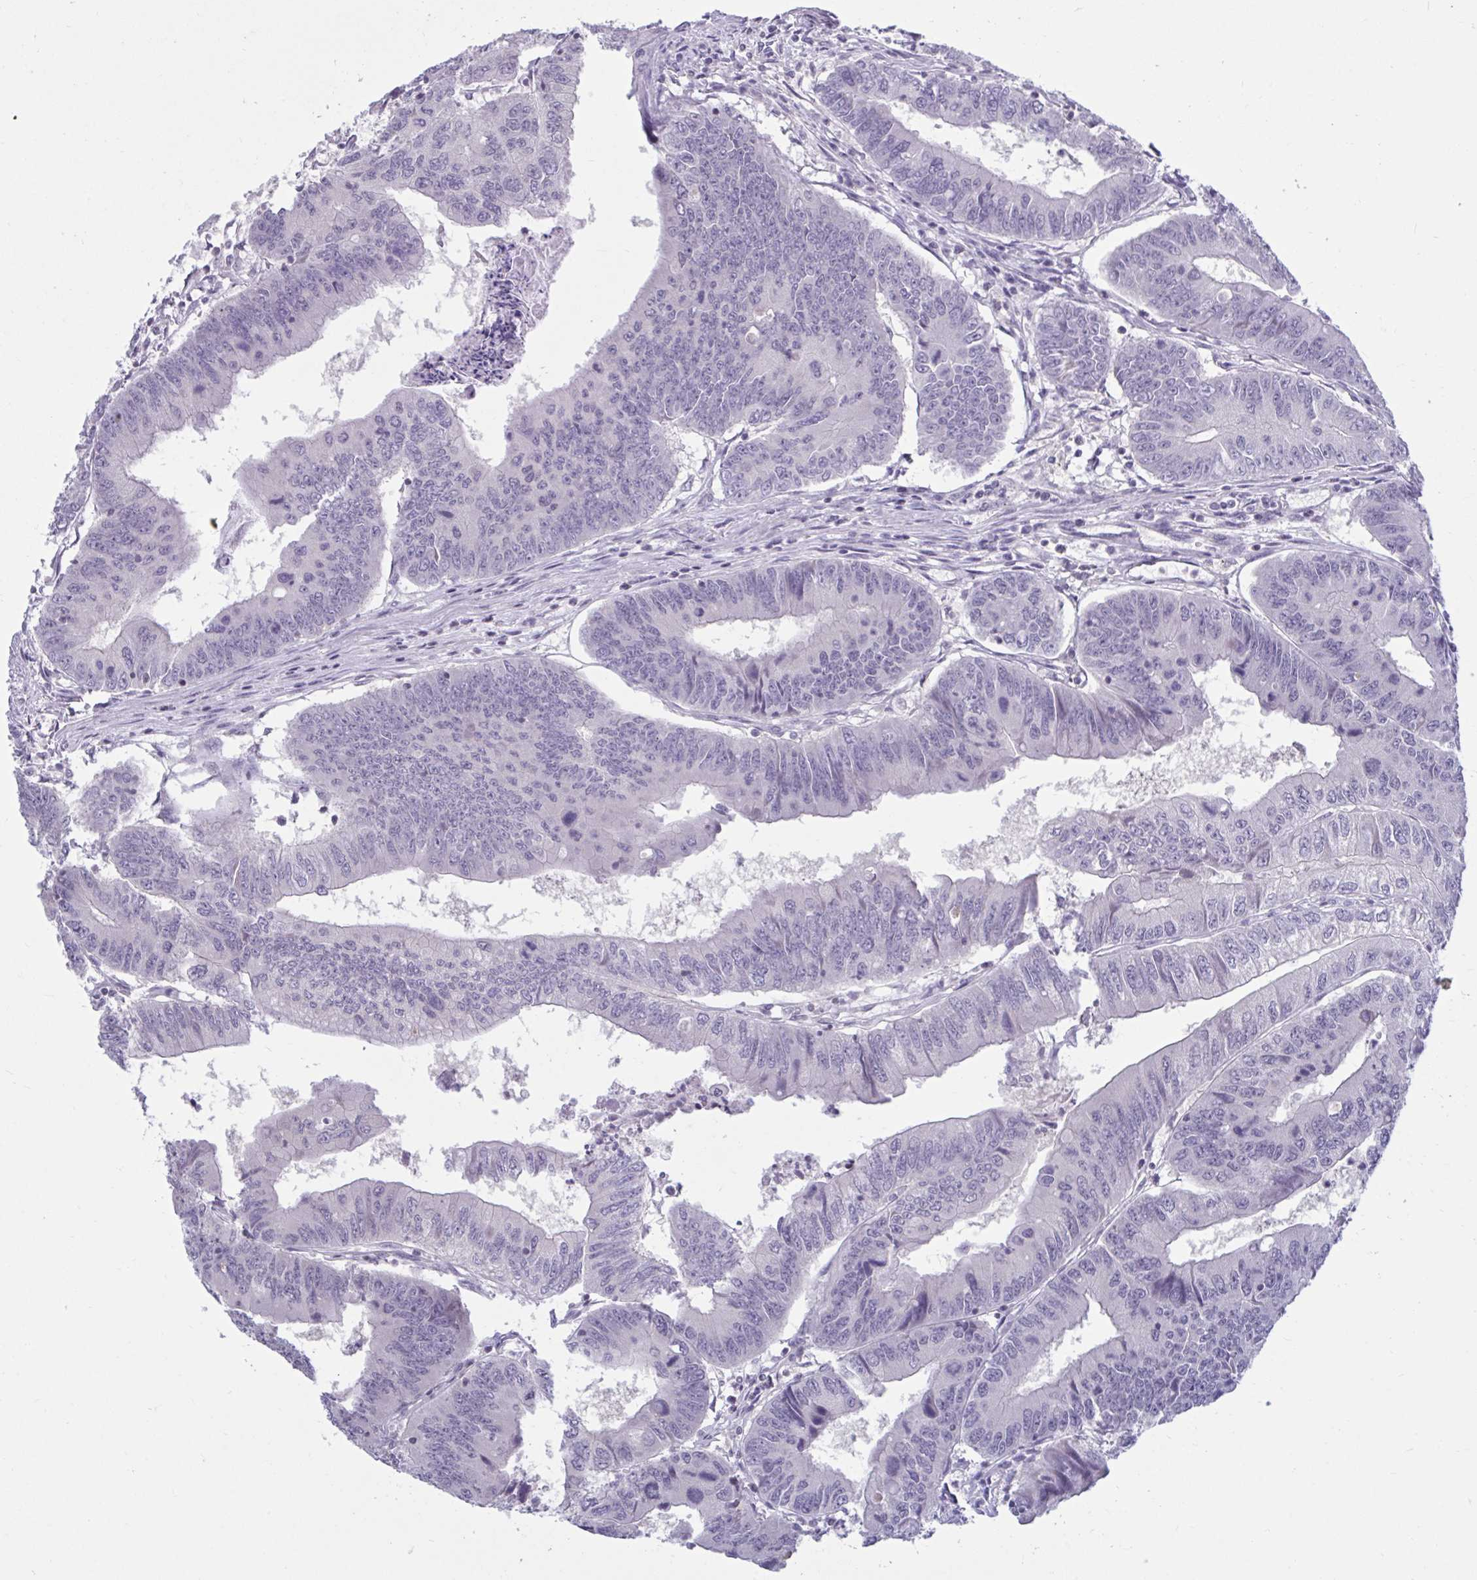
{"staining": {"intensity": "negative", "quantity": "none", "location": "none"}, "tissue": "colorectal cancer", "cell_type": "Tumor cells", "image_type": "cancer", "snomed": [{"axis": "morphology", "description": "Adenocarcinoma, NOS"}, {"axis": "topography", "description": "Colon"}], "caption": "An image of colorectal cancer stained for a protein displays no brown staining in tumor cells.", "gene": "ARPP19", "patient": {"sex": "male", "age": 53}}